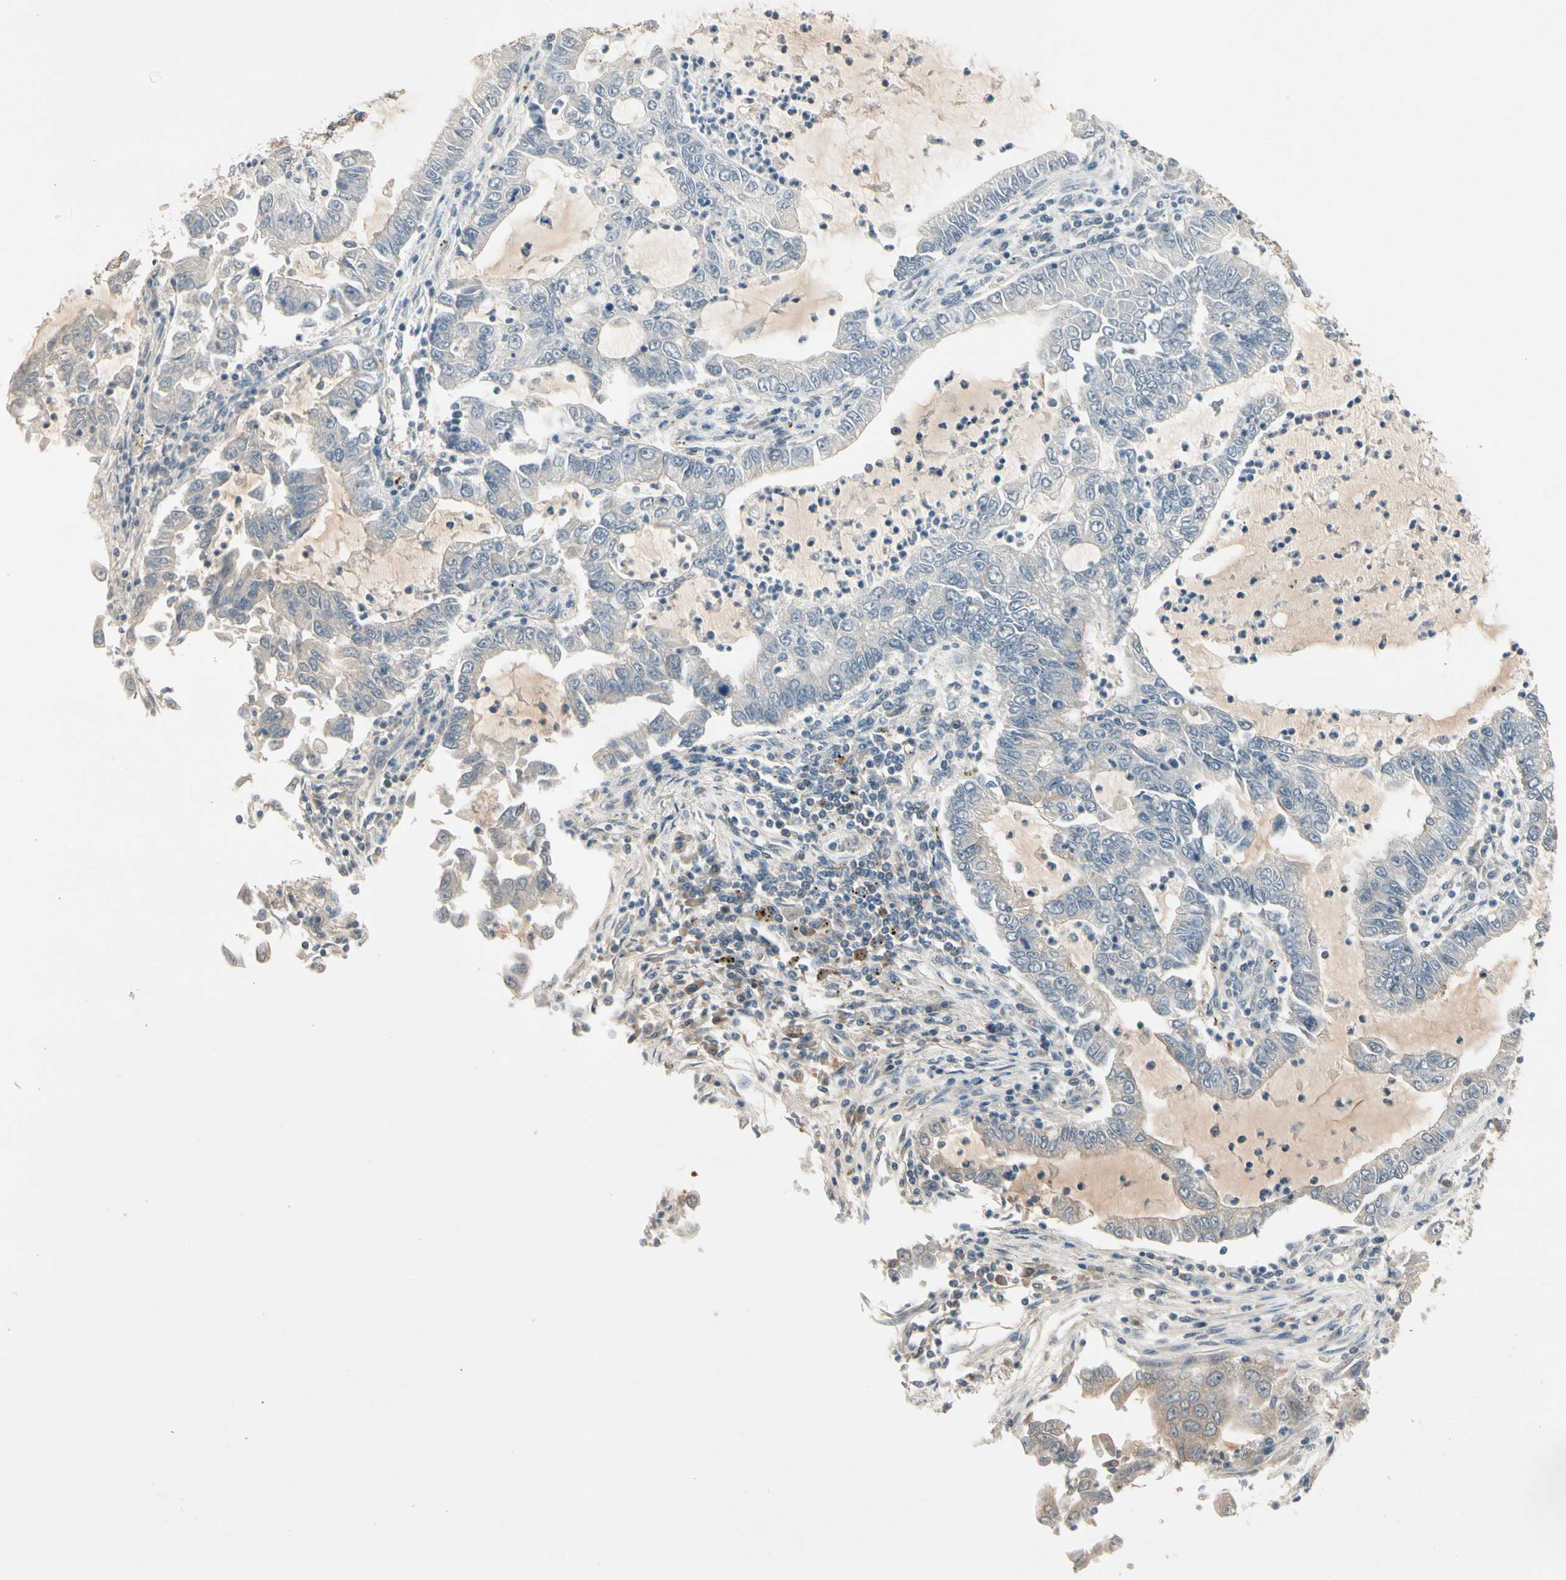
{"staining": {"intensity": "weak", "quantity": ">75%", "location": "cytoplasmic/membranous"}, "tissue": "lung cancer", "cell_type": "Tumor cells", "image_type": "cancer", "snomed": [{"axis": "morphology", "description": "Adenocarcinoma, NOS"}, {"axis": "topography", "description": "Lung"}], "caption": "Human lung adenocarcinoma stained for a protein (brown) demonstrates weak cytoplasmic/membranous positive staining in approximately >75% of tumor cells.", "gene": "IL1R1", "patient": {"sex": "female", "age": 51}}